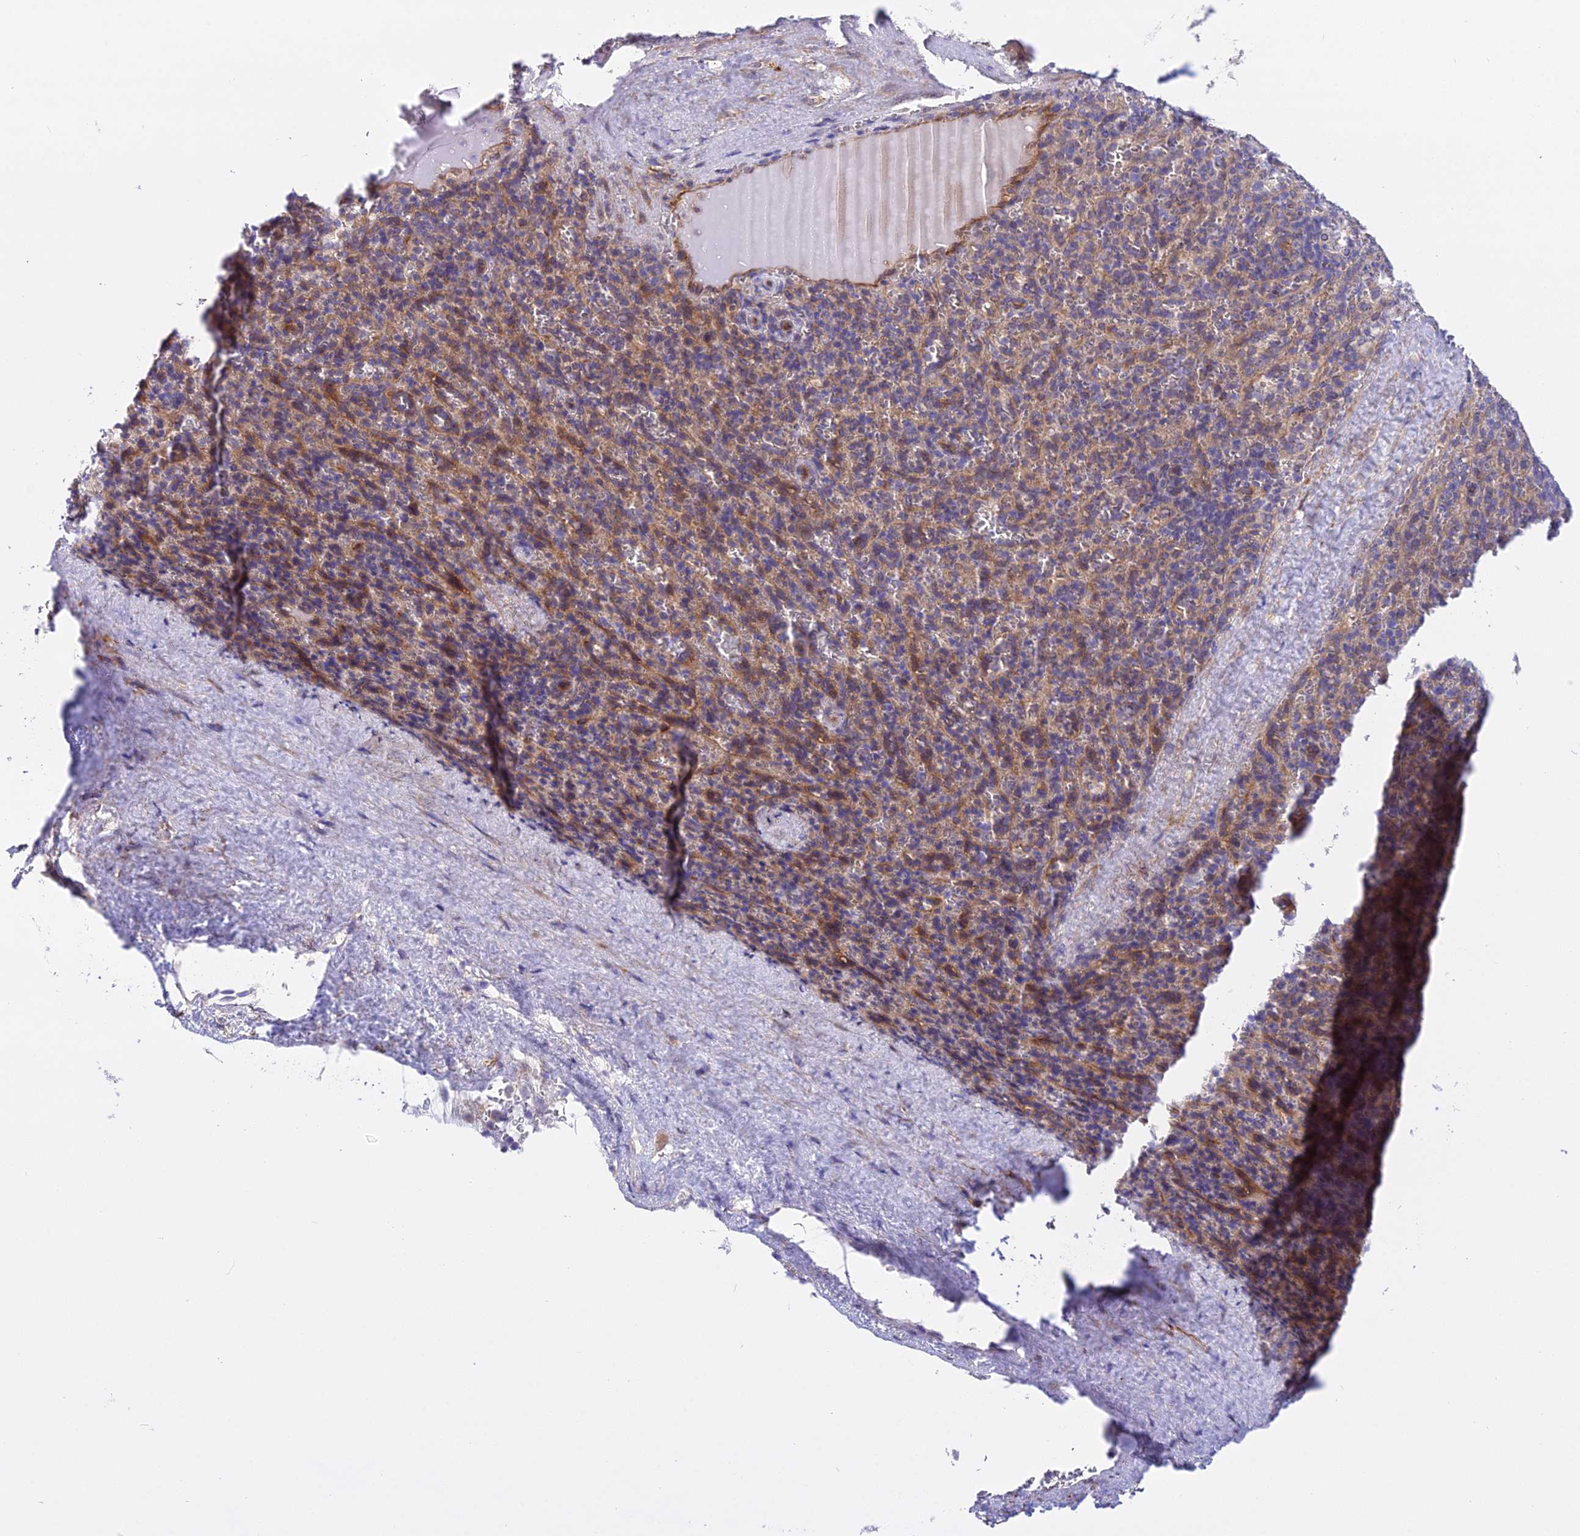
{"staining": {"intensity": "weak", "quantity": "<25%", "location": "cytoplasmic/membranous"}, "tissue": "spleen", "cell_type": "Cells in red pulp", "image_type": "normal", "snomed": [{"axis": "morphology", "description": "Normal tissue, NOS"}, {"axis": "topography", "description": "Spleen"}], "caption": "Image shows no significant protein expression in cells in red pulp of benign spleen. (Stains: DAB immunohistochemistry with hematoxylin counter stain, Microscopy: brightfield microscopy at high magnification).", "gene": "TRIM43B", "patient": {"sex": "female", "age": 21}}